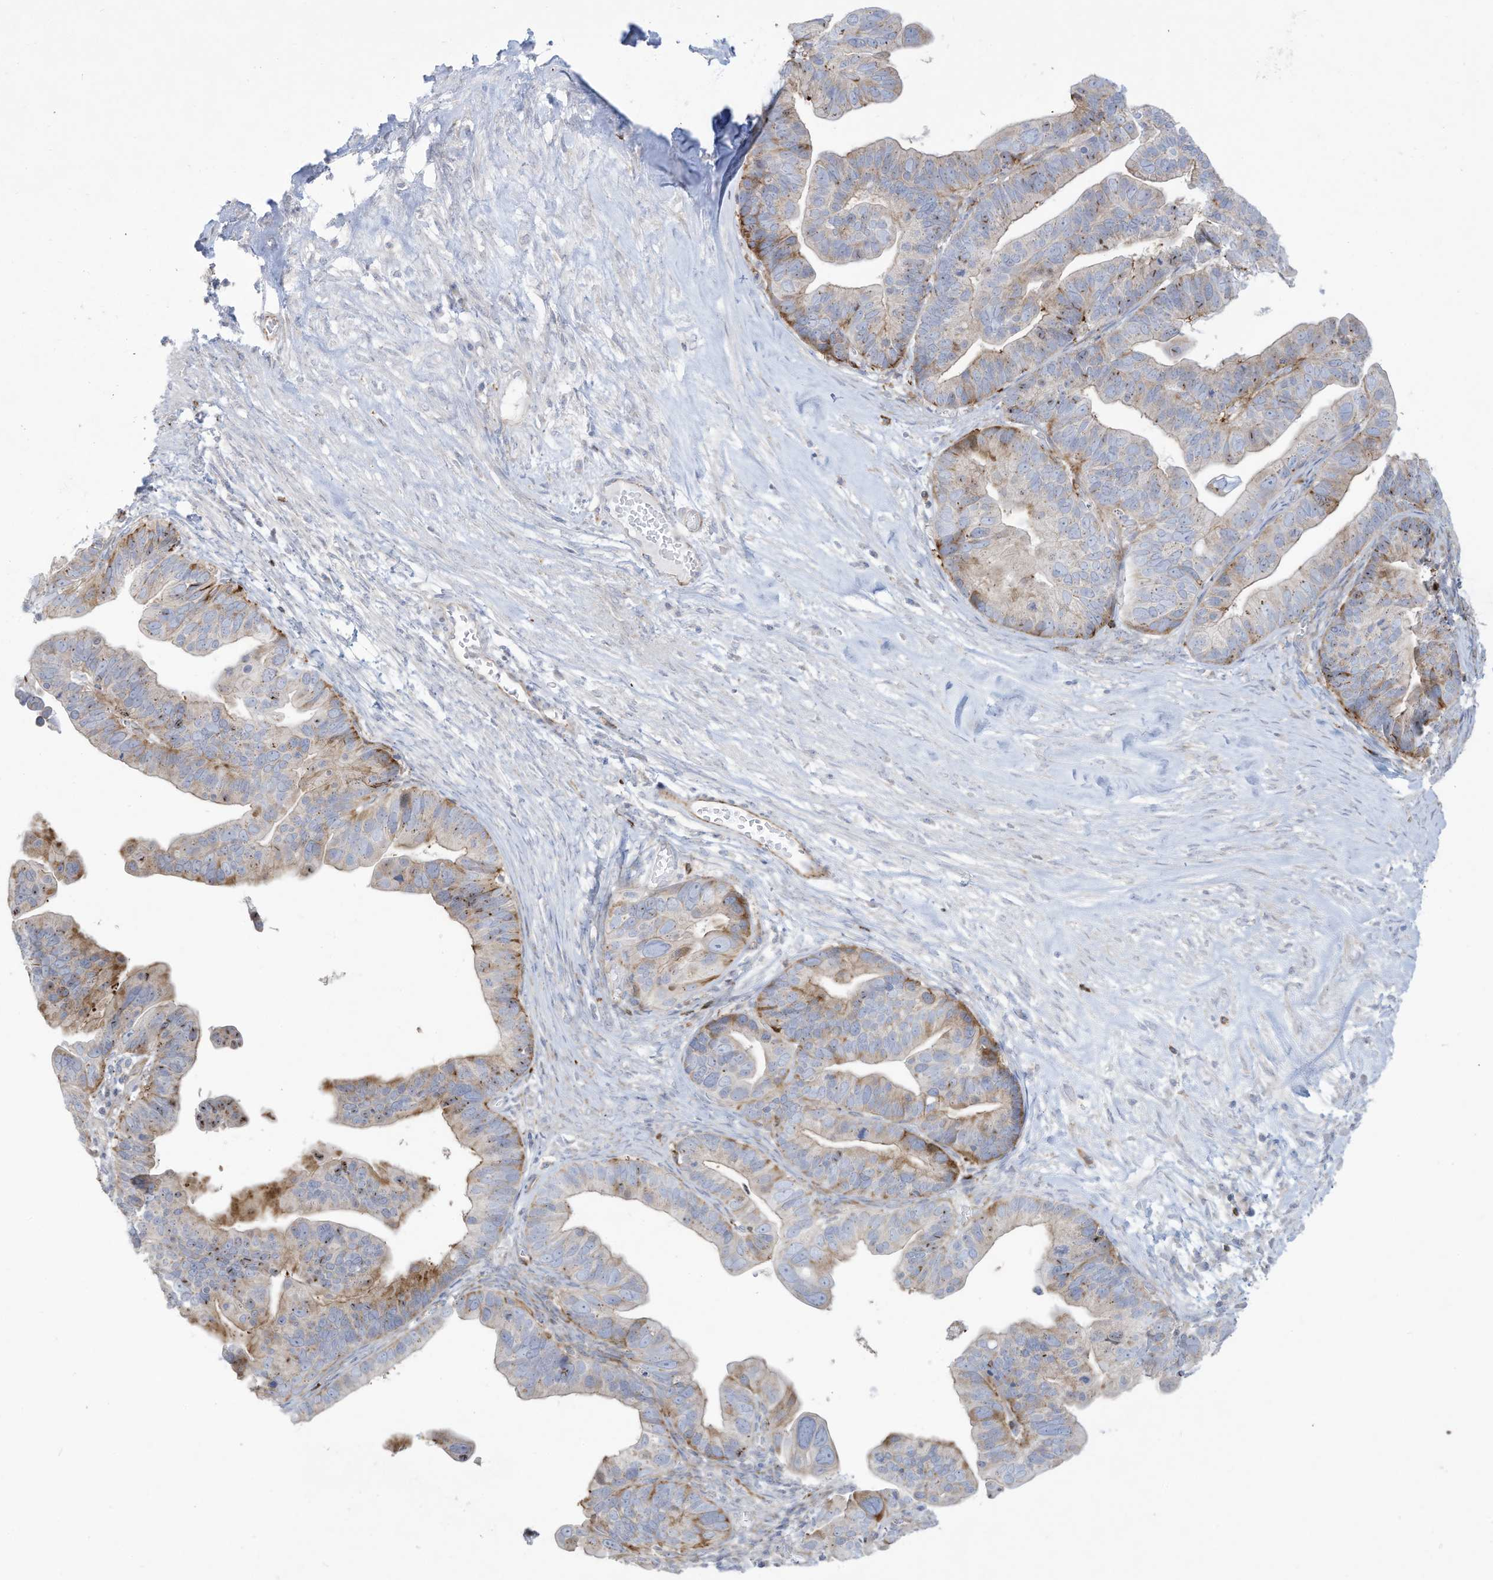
{"staining": {"intensity": "moderate", "quantity": "25%-75%", "location": "cytoplasmic/membranous"}, "tissue": "ovarian cancer", "cell_type": "Tumor cells", "image_type": "cancer", "snomed": [{"axis": "morphology", "description": "Cystadenocarcinoma, serous, NOS"}, {"axis": "topography", "description": "Ovary"}], "caption": "DAB (3,3'-diaminobenzidine) immunohistochemical staining of serous cystadenocarcinoma (ovarian) displays moderate cytoplasmic/membranous protein positivity in about 25%-75% of tumor cells. (DAB (3,3'-diaminobenzidine) IHC with brightfield microscopy, high magnification).", "gene": "THNSL2", "patient": {"sex": "female", "age": 56}}